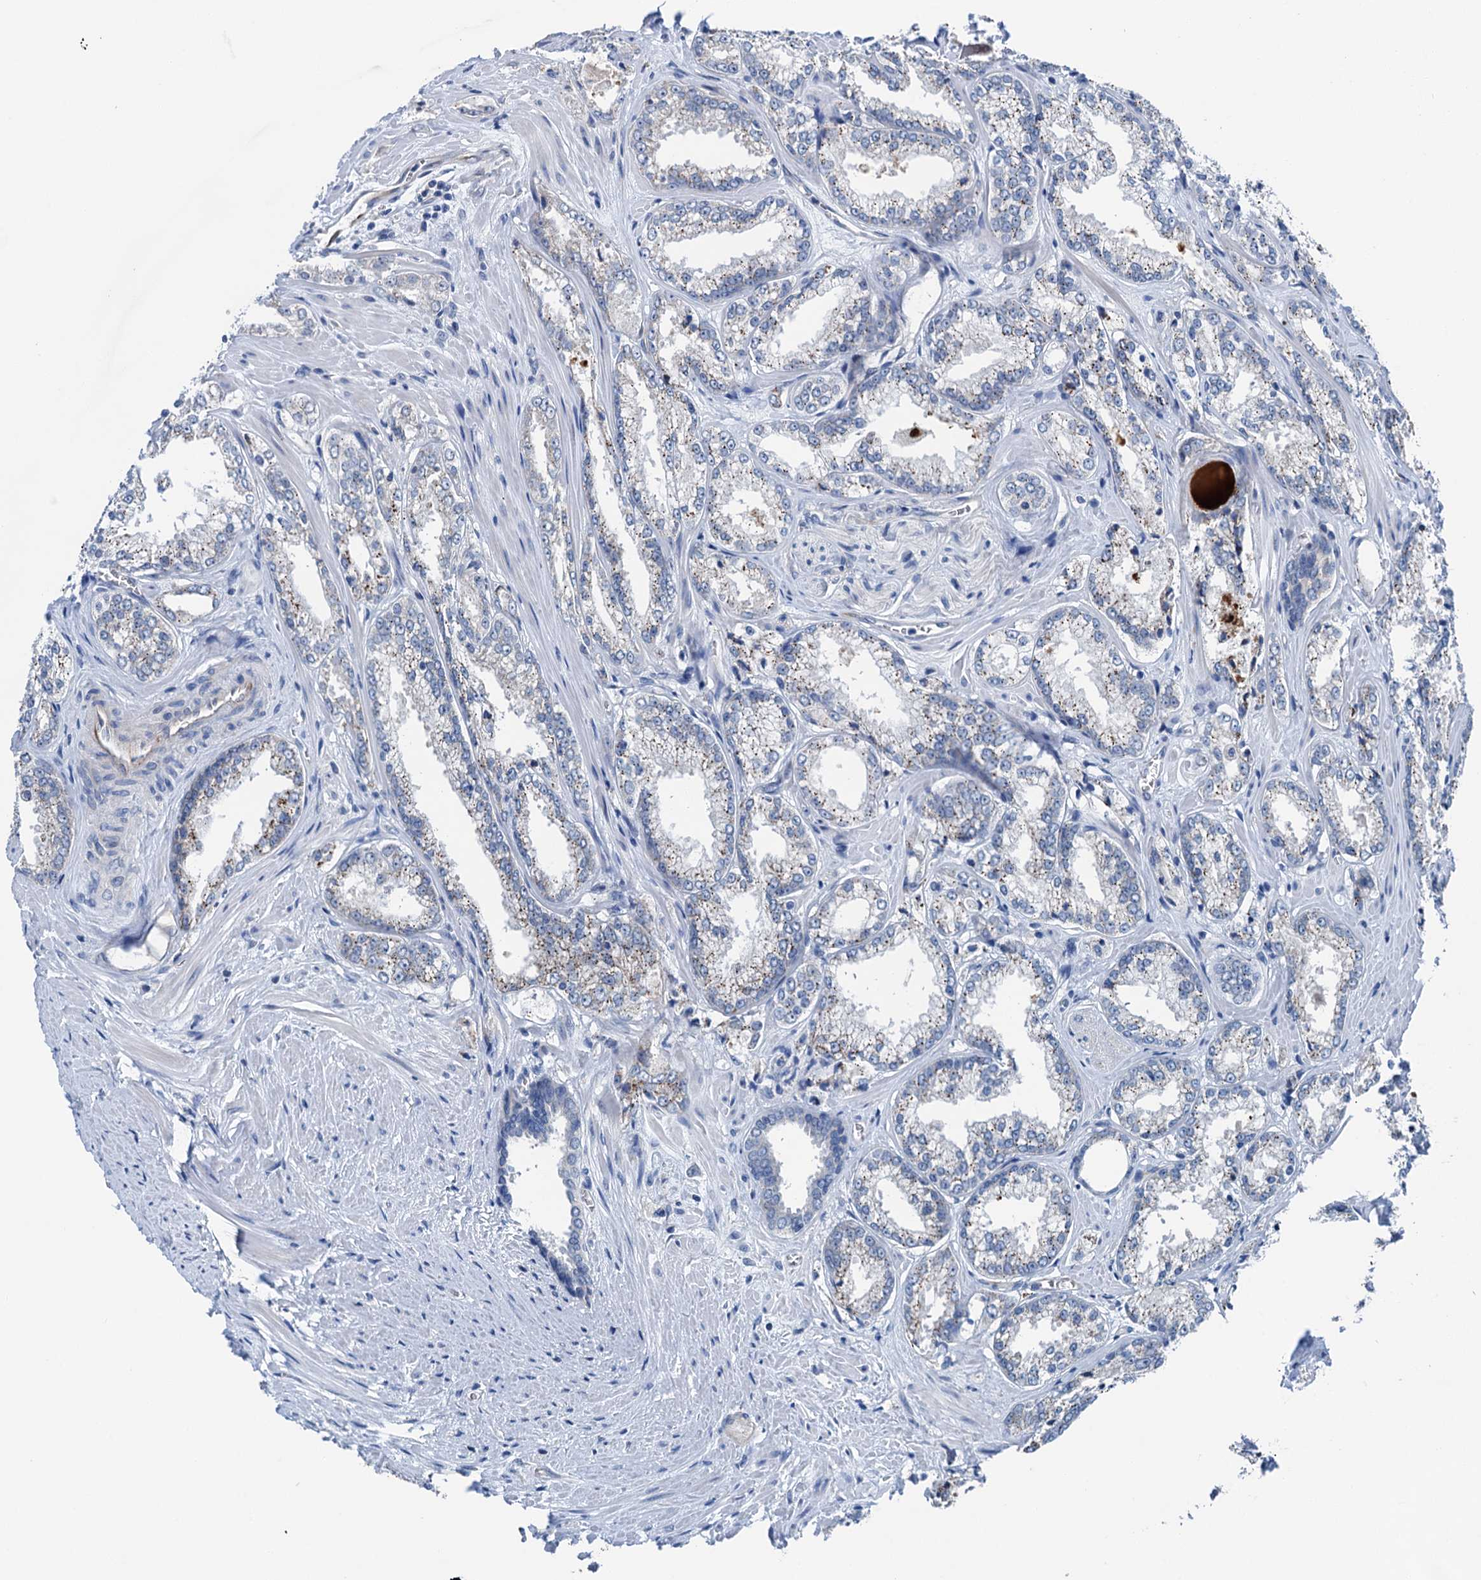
{"staining": {"intensity": "weak", "quantity": "<25%", "location": "cytoplasmic/membranous"}, "tissue": "prostate cancer", "cell_type": "Tumor cells", "image_type": "cancer", "snomed": [{"axis": "morphology", "description": "Adenocarcinoma, Low grade"}, {"axis": "topography", "description": "Prostate"}], "caption": "This photomicrograph is of prostate cancer stained with immunohistochemistry (IHC) to label a protein in brown with the nuclei are counter-stained blue. There is no positivity in tumor cells. (Brightfield microscopy of DAB IHC at high magnification).", "gene": "ELAC1", "patient": {"sex": "male", "age": 47}}